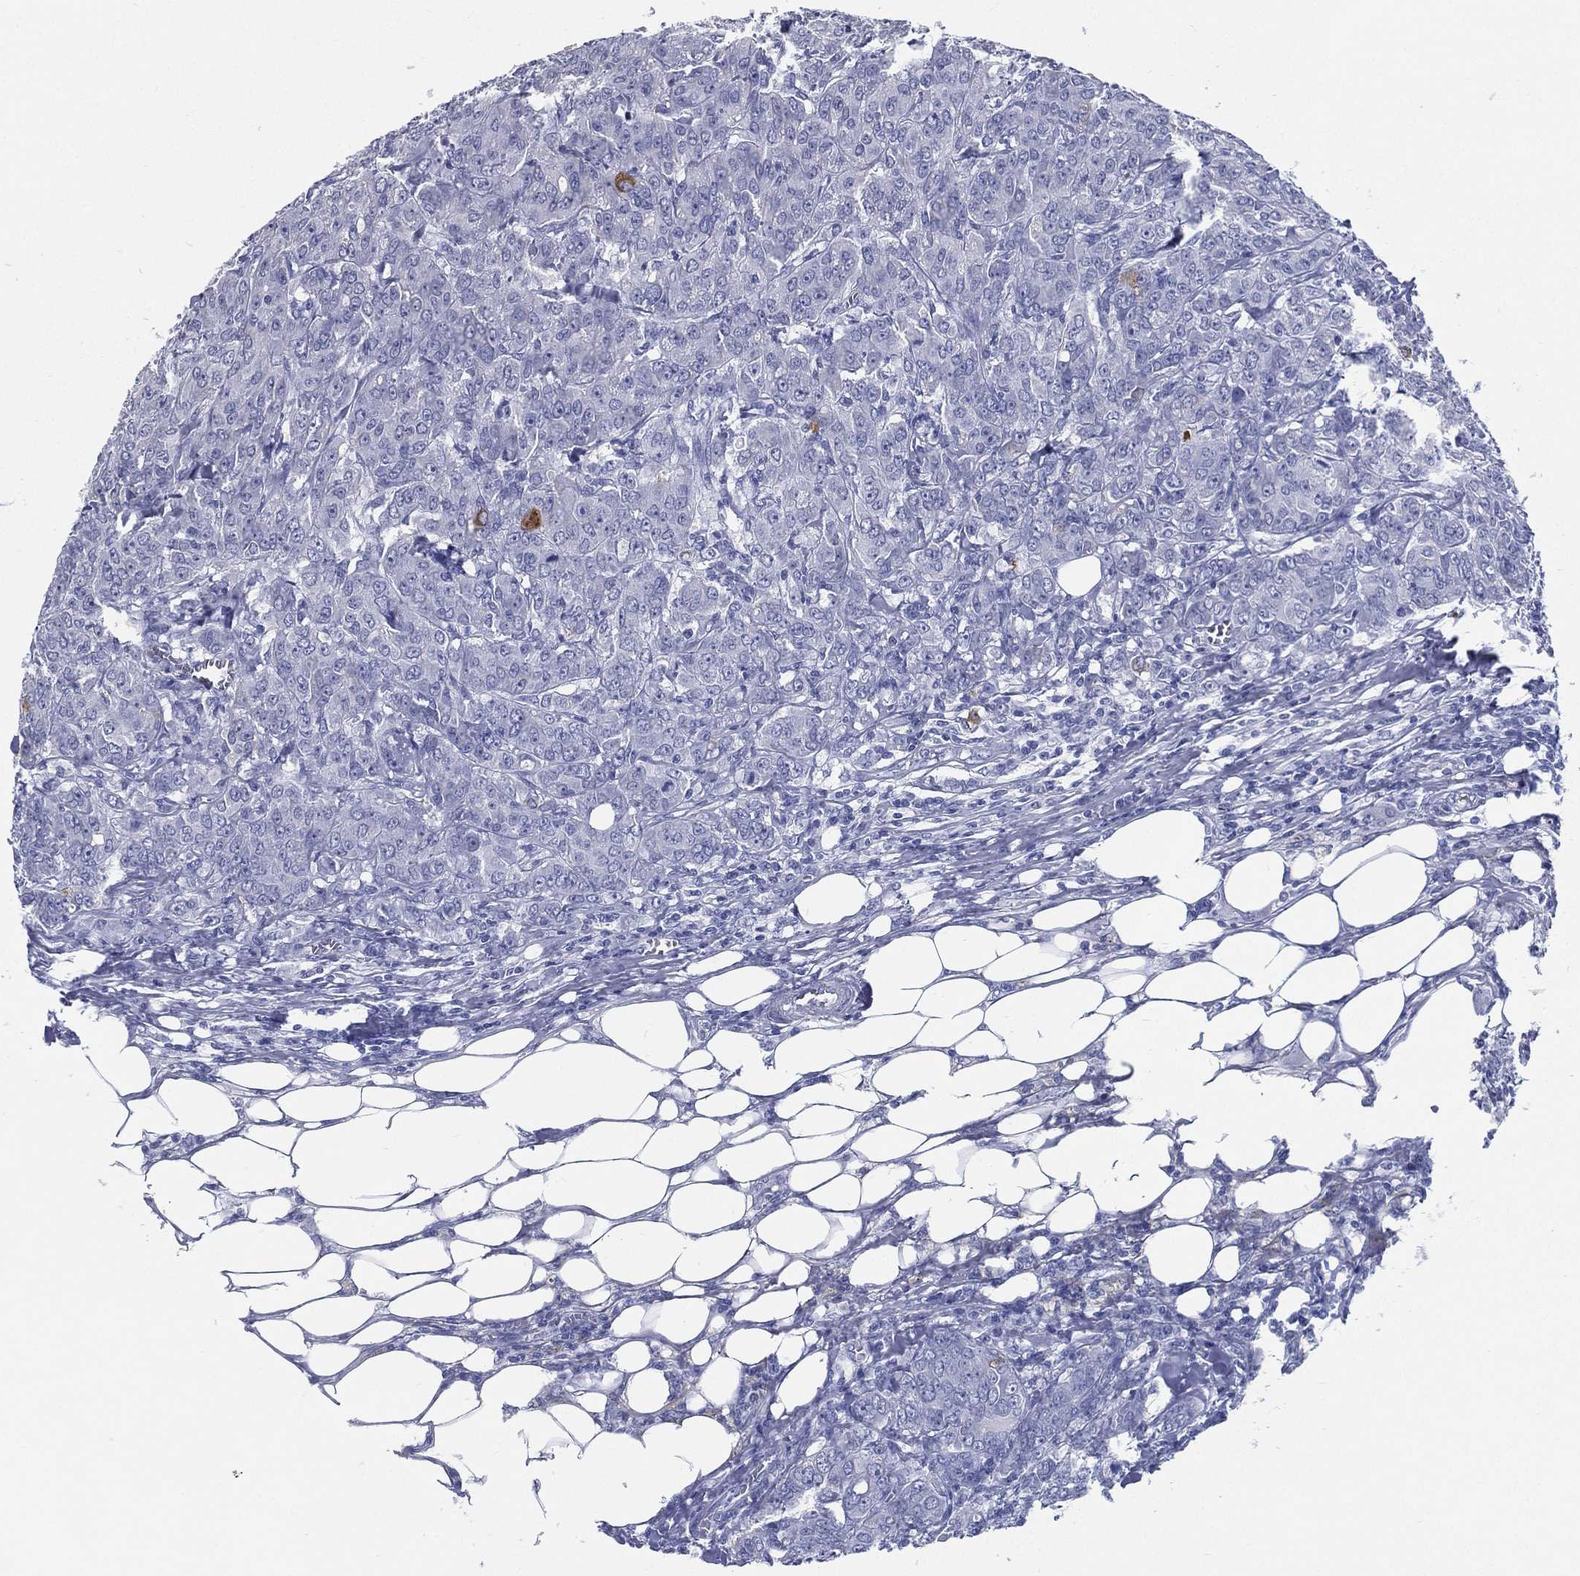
{"staining": {"intensity": "negative", "quantity": "none", "location": "none"}, "tissue": "breast cancer", "cell_type": "Tumor cells", "image_type": "cancer", "snomed": [{"axis": "morphology", "description": "Duct carcinoma"}, {"axis": "topography", "description": "Breast"}], "caption": "There is no significant staining in tumor cells of breast cancer.", "gene": "RSPH4A", "patient": {"sex": "female", "age": 43}}